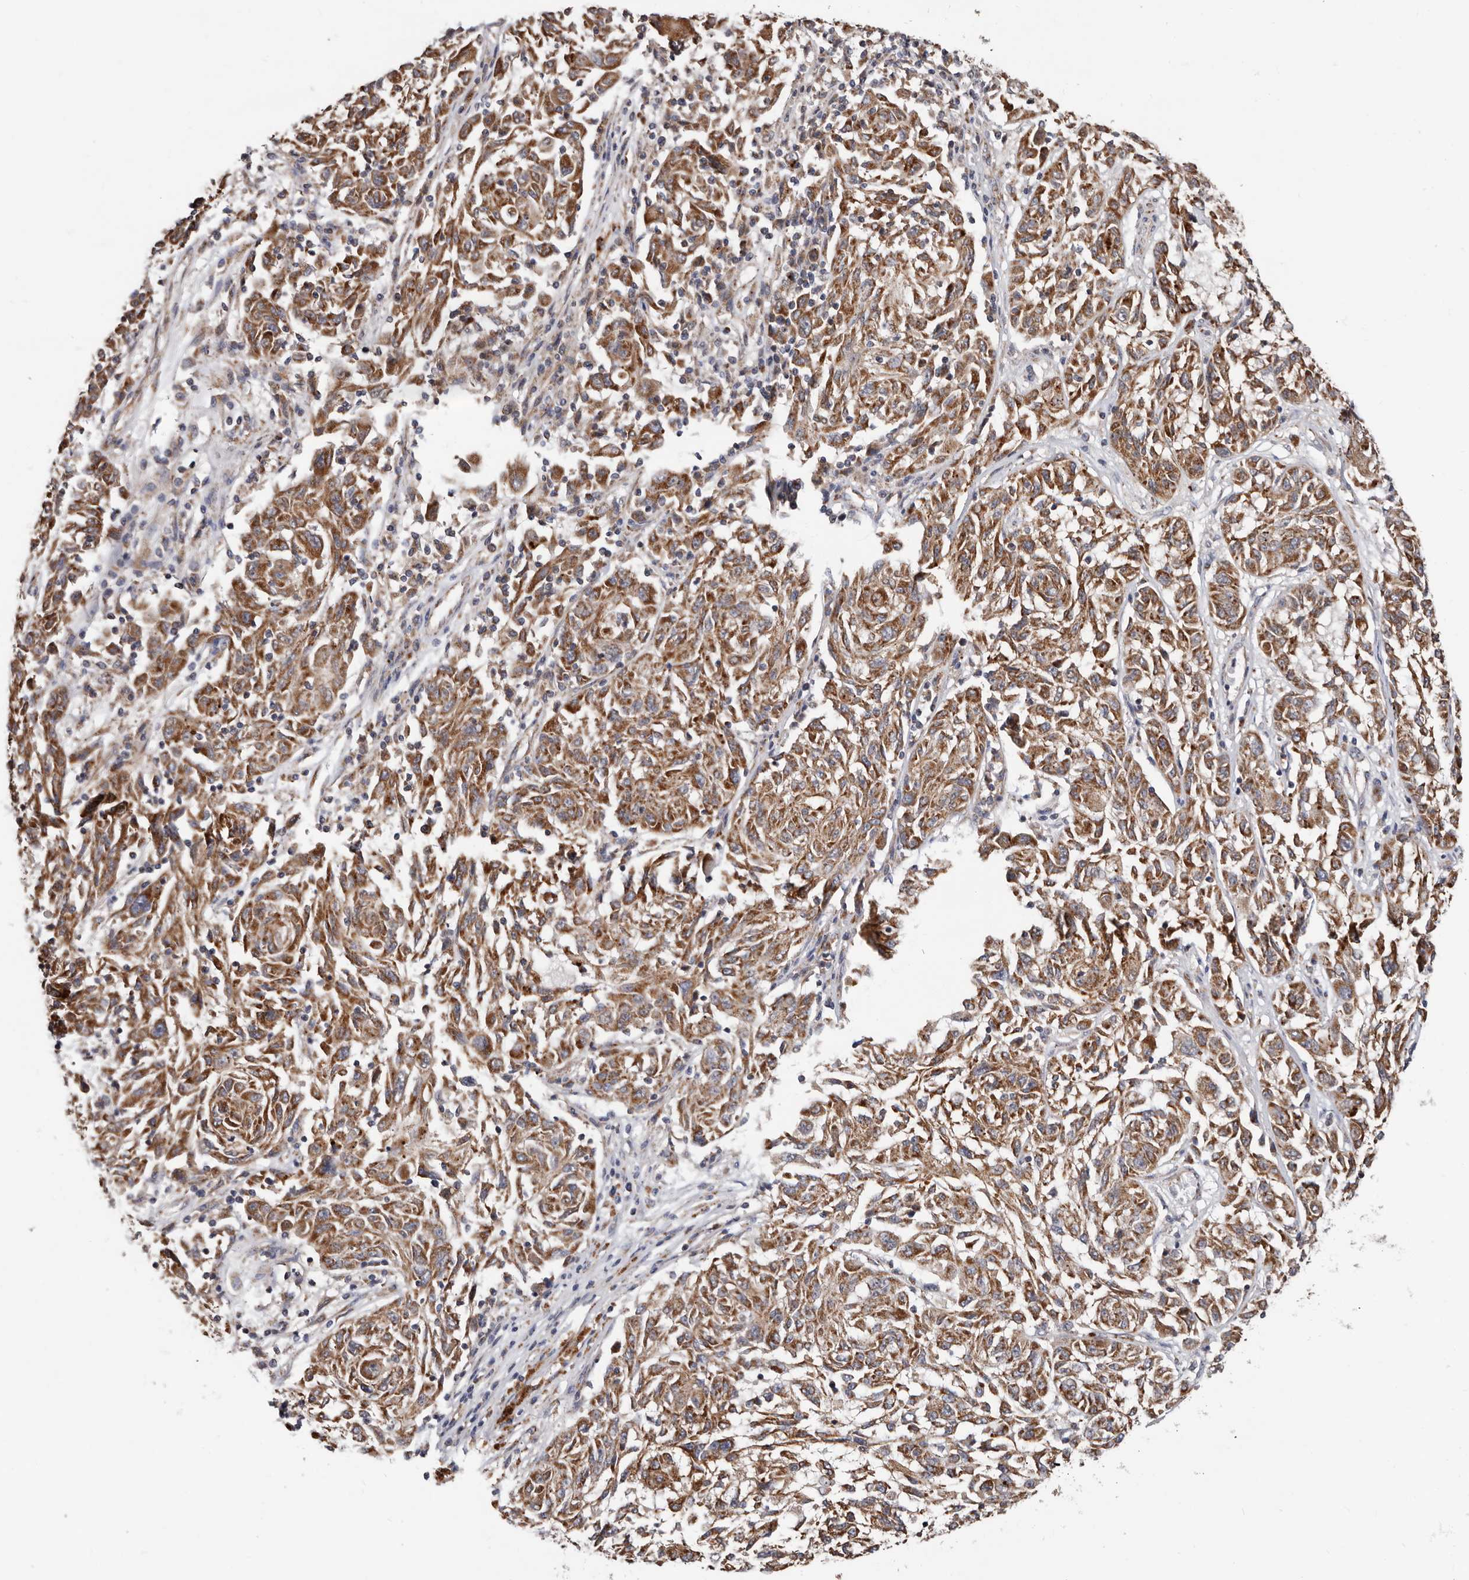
{"staining": {"intensity": "moderate", "quantity": ">75%", "location": "cytoplasmic/membranous"}, "tissue": "melanoma", "cell_type": "Tumor cells", "image_type": "cancer", "snomed": [{"axis": "morphology", "description": "Malignant melanoma, NOS"}, {"axis": "topography", "description": "Skin"}], "caption": "Melanoma stained for a protein (brown) displays moderate cytoplasmic/membranous positive expression in approximately >75% of tumor cells.", "gene": "MRPL18", "patient": {"sex": "male", "age": 53}}